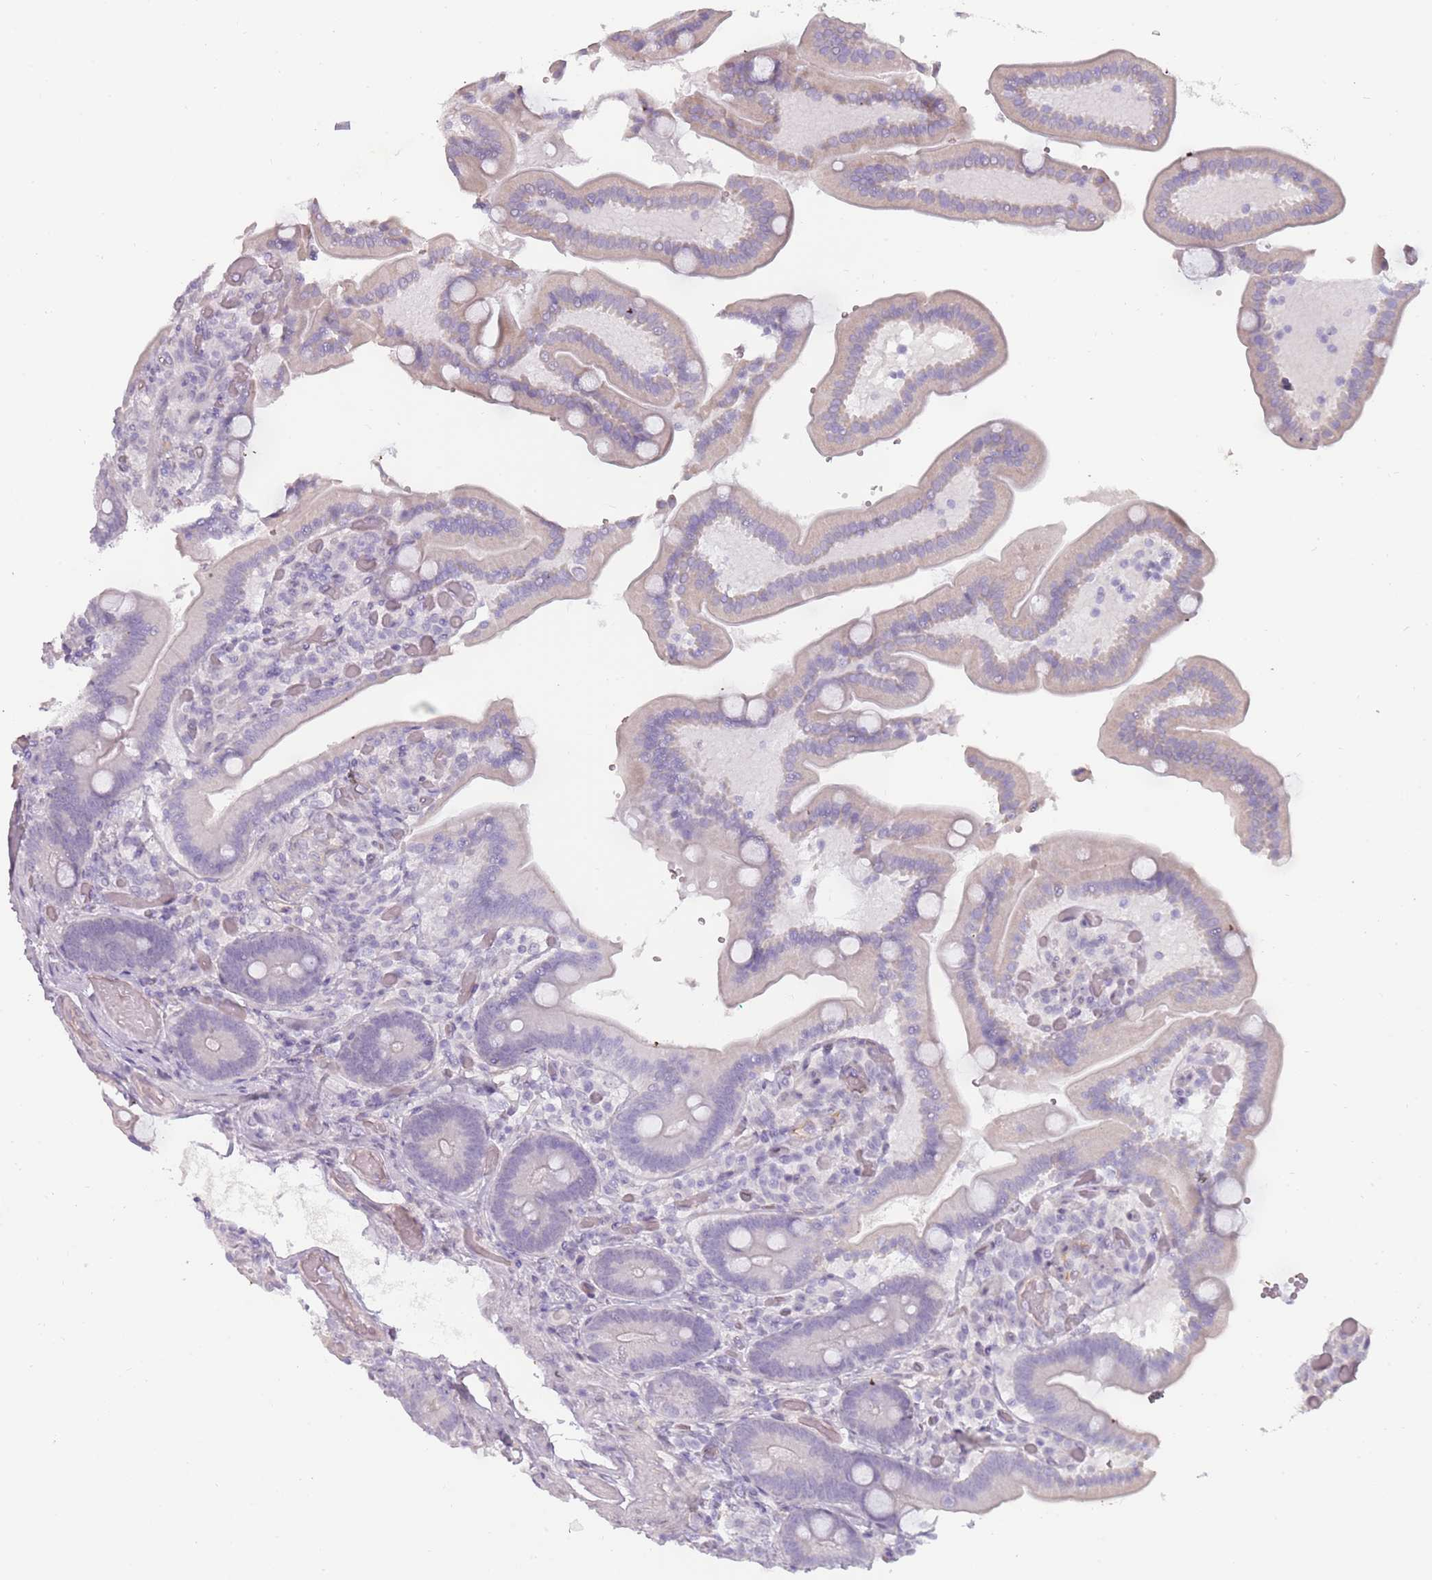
{"staining": {"intensity": "negative", "quantity": "none", "location": "none"}, "tissue": "duodenum", "cell_type": "Glandular cells", "image_type": "normal", "snomed": [{"axis": "morphology", "description": "Normal tissue, NOS"}, {"axis": "topography", "description": "Duodenum"}], "caption": "Image shows no protein staining in glandular cells of unremarkable duodenum. (Immunohistochemistry (ihc), brightfield microscopy, high magnification).", "gene": "RFX2", "patient": {"sex": "female", "age": 62}}